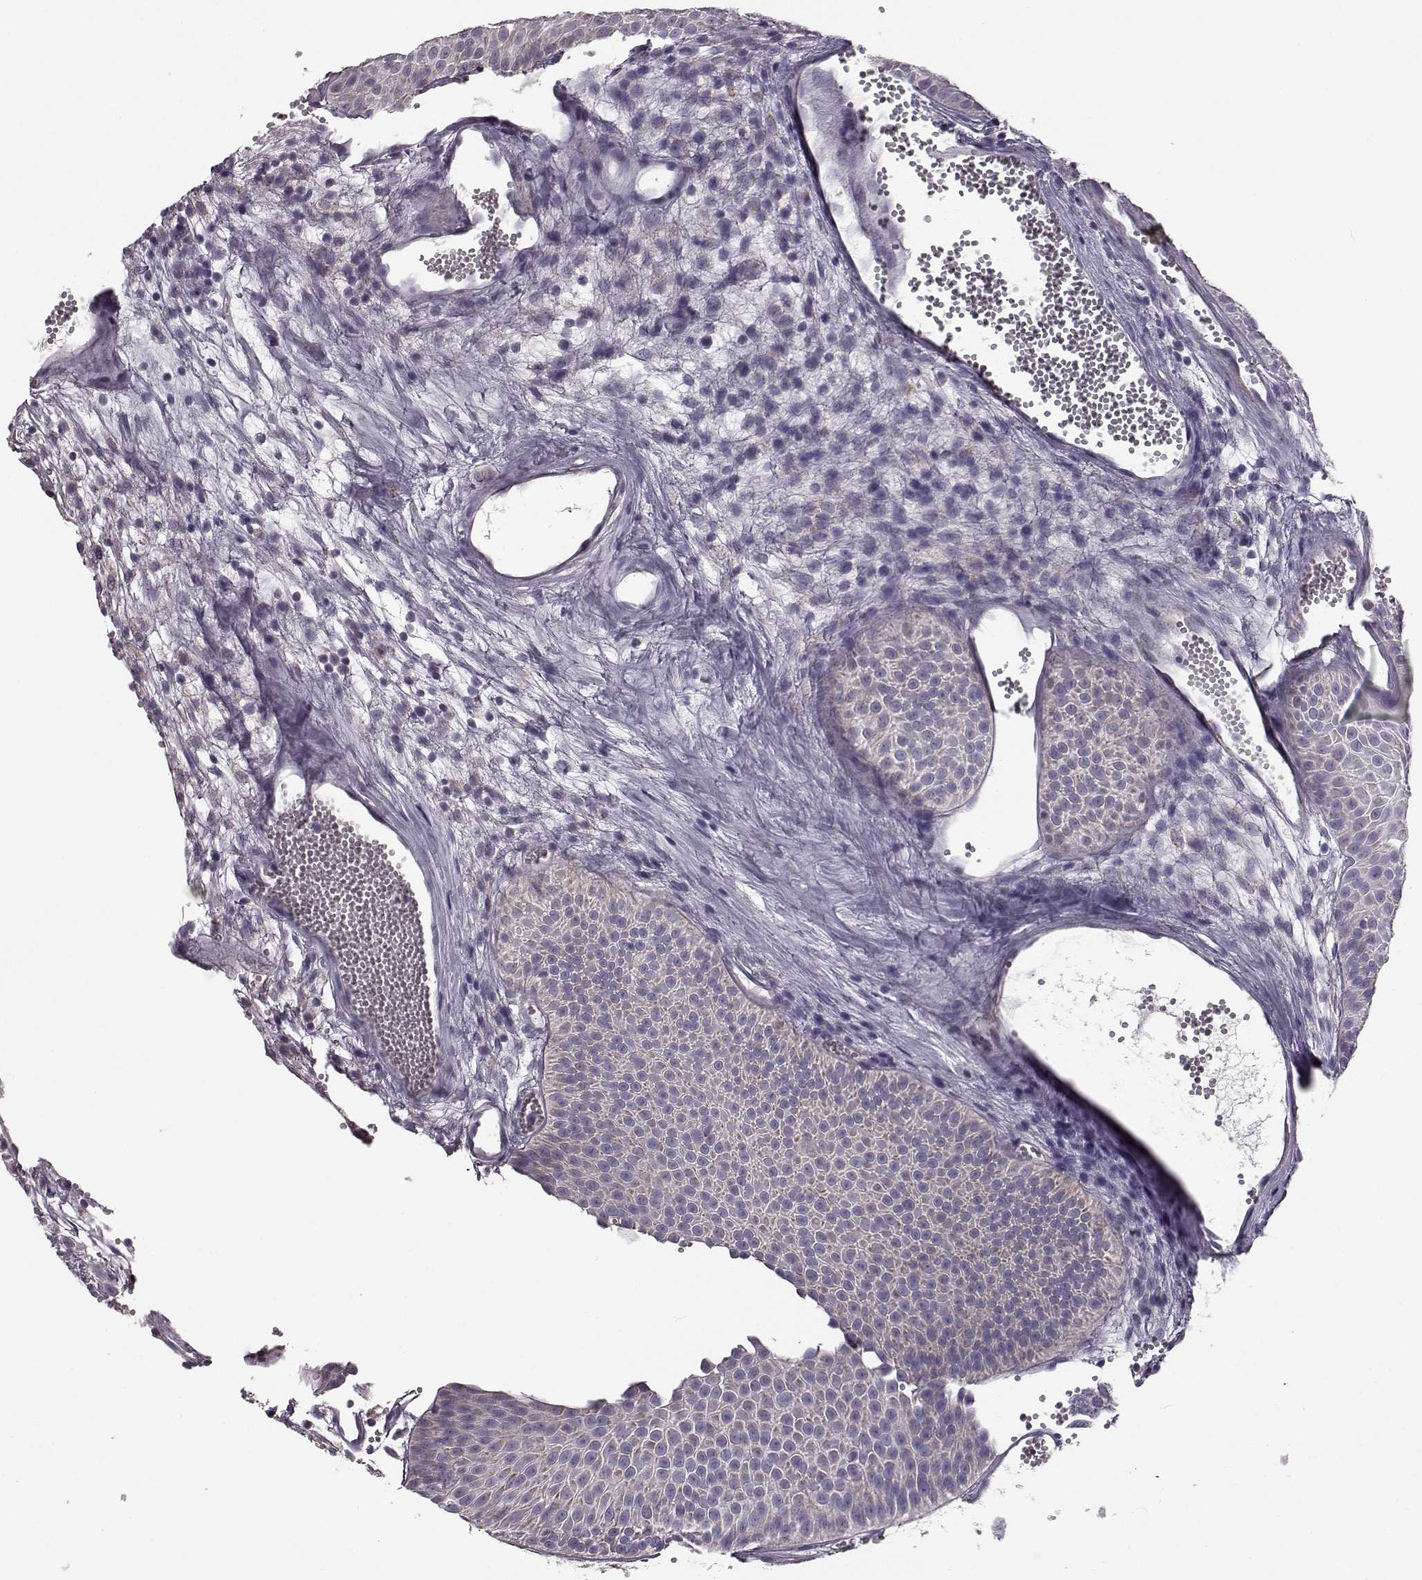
{"staining": {"intensity": "negative", "quantity": "none", "location": "none"}, "tissue": "urothelial cancer", "cell_type": "Tumor cells", "image_type": "cancer", "snomed": [{"axis": "morphology", "description": "Urothelial carcinoma, Low grade"}, {"axis": "topography", "description": "Urinary bladder"}], "caption": "High power microscopy histopathology image of an immunohistochemistry (IHC) micrograph of urothelial cancer, revealing no significant positivity in tumor cells.", "gene": "FAM8A1", "patient": {"sex": "male", "age": 52}}